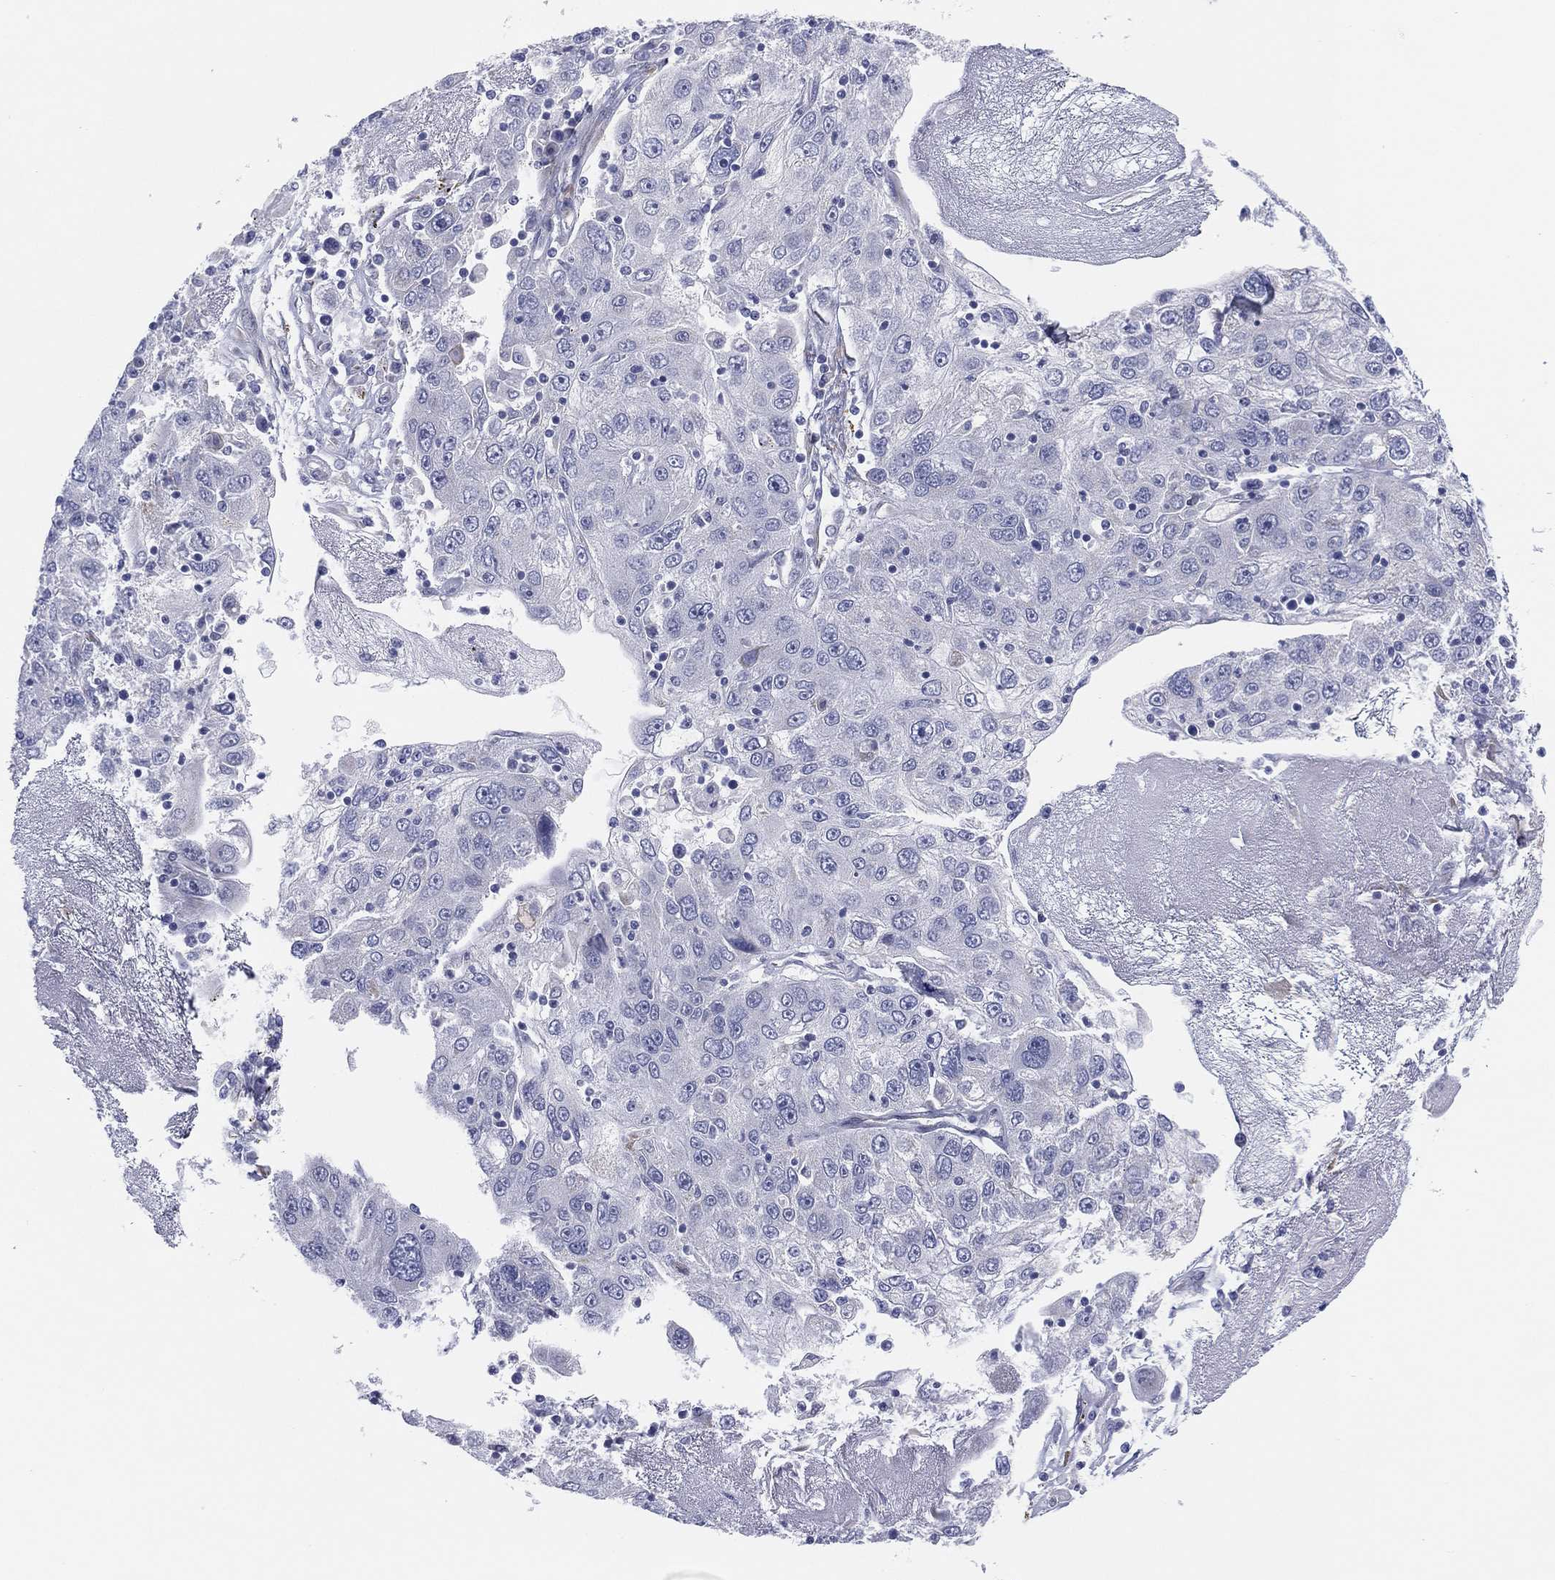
{"staining": {"intensity": "negative", "quantity": "none", "location": "none"}, "tissue": "stomach cancer", "cell_type": "Tumor cells", "image_type": "cancer", "snomed": [{"axis": "morphology", "description": "Adenocarcinoma, NOS"}, {"axis": "topography", "description": "Stomach"}], "caption": "Immunohistochemical staining of human adenocarcinoma (stomach) displays no significant expression in tumor cells. The staining is performed using DAB (3,3'-diaminobenzidine) brown chromogen with nuclei counter-stained in using hematoxylin.", "gene": "MLF1", "patient": {"sex": "male", "age": 56}}